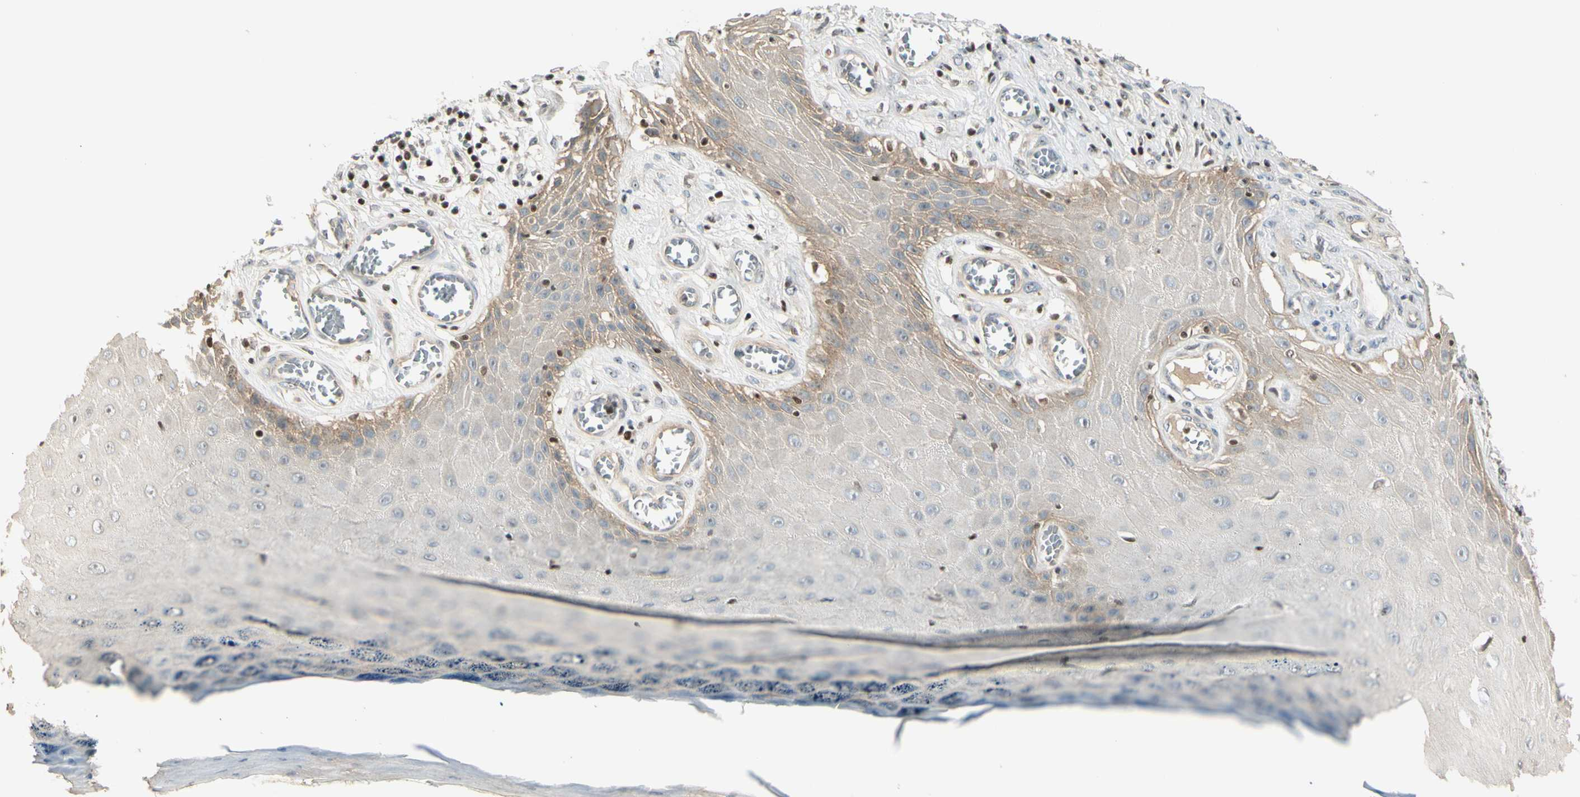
{"staining": {"intensity": "weak", "quantity": "<25%", "location": "cytoplasmic/membranous"}, "tissue": "skin cancer", "cell_type": "Tumor cells", "image_type": "cancer", "snomed": [{"axis": "morphology", "description": "Squamous cell carcinoma, NOS"}, {"axis": "topography", "description": "Skin"}], "caption": "This is a histopathology image of IHC staining of skin cancer, which shows no positivity in tumor cells.", "gene": "NFYA", "patient": {"sex": "female", "age": 73}}